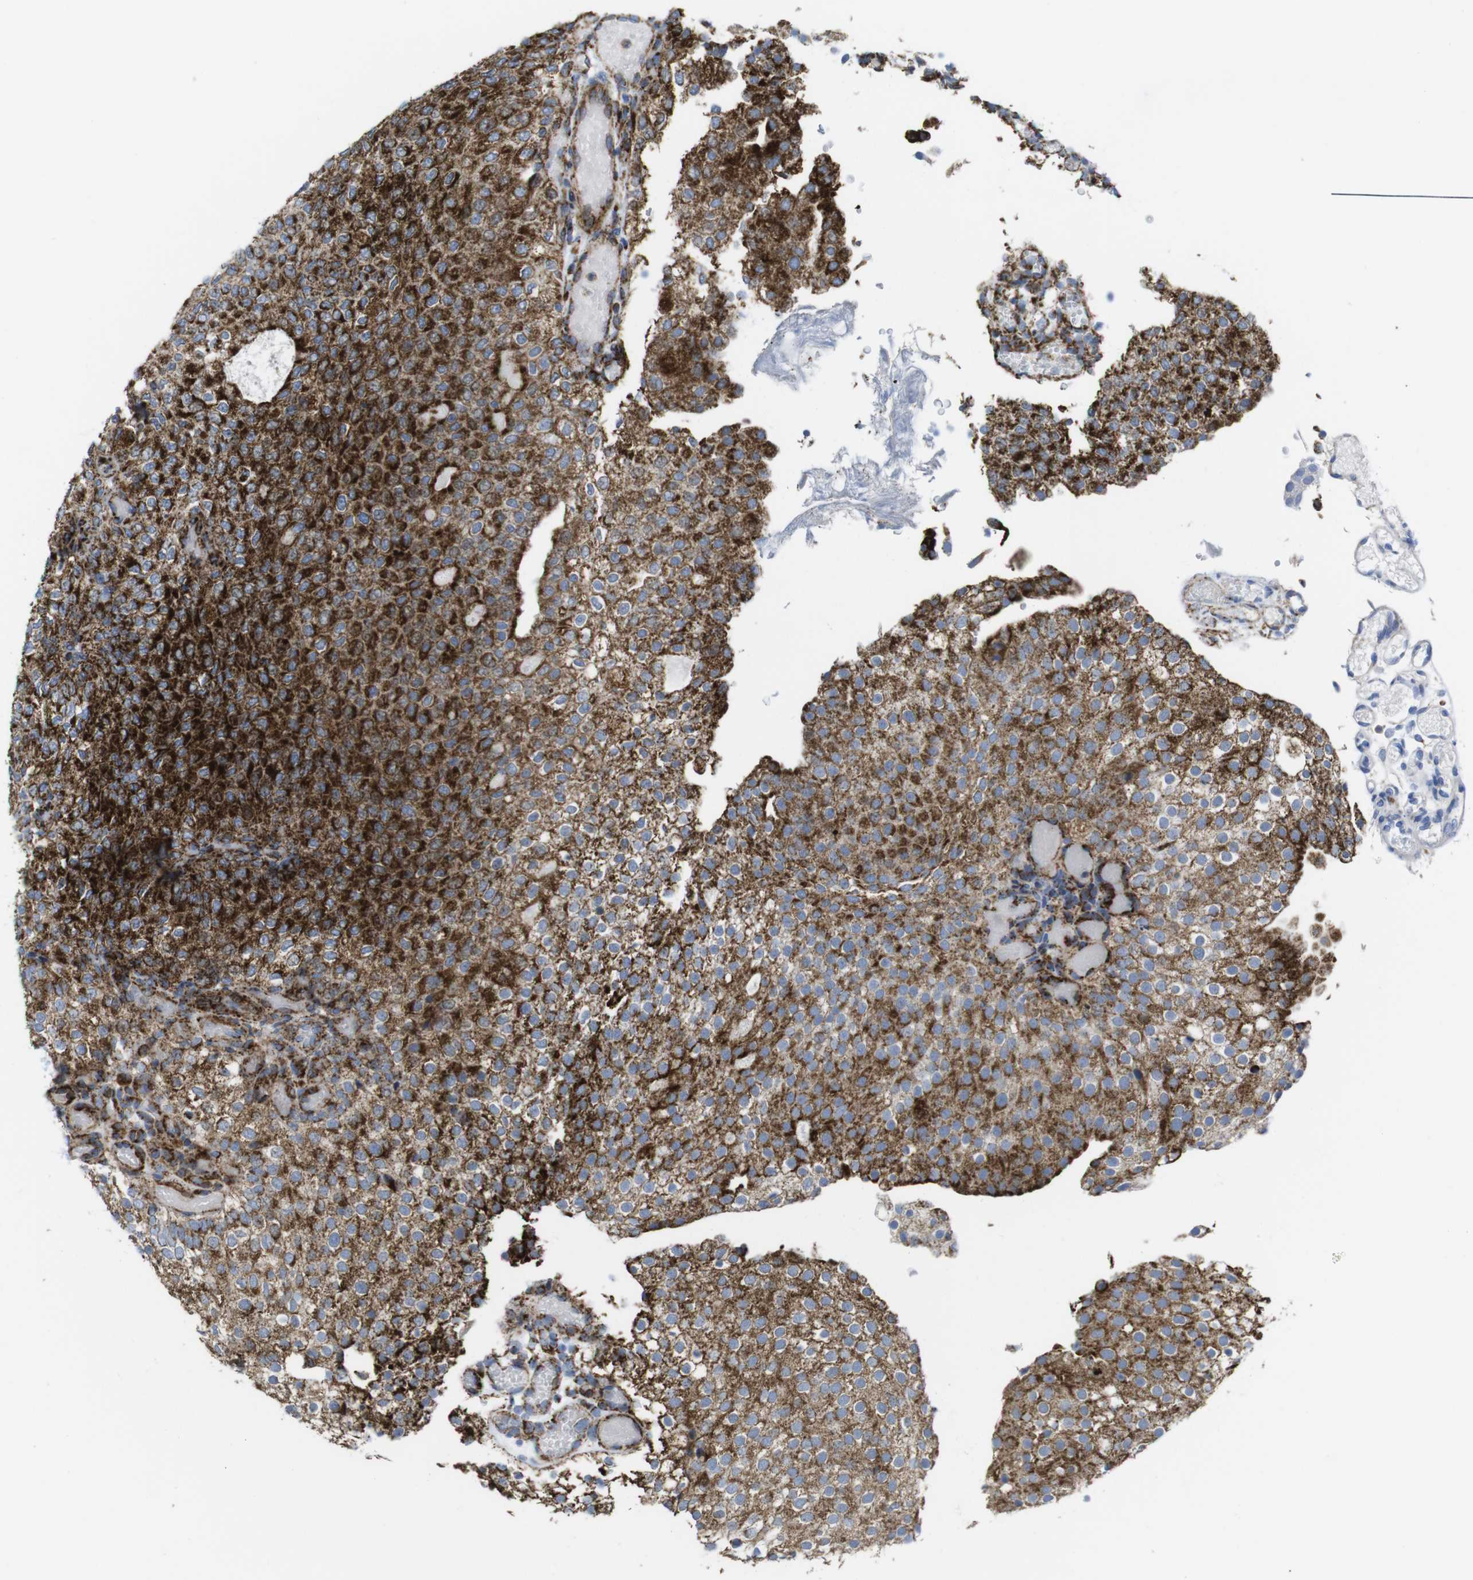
{"staining": {"intensity": "strong", "quantity": ">75%", "location": "cytoplasmic/membranous"}, "tissue": "urothelial cancer", "cell_type": "Tumor cells", "image_type": "cancer", "snomed": [{"axis": "morphology", "description": "Urothelial carcinoma, Low grade"}, {"axis": "topography", "description": "Urinary bladder"}], "caption": "IHC (DAB) staining of urothelial carcinoma (low-grade) shows strong cytoplasmic/membranous protein expression in approximately >75% of tumor cells.", "gene": "TMEM192", "patient": {"sex": "male", "age": 78}}